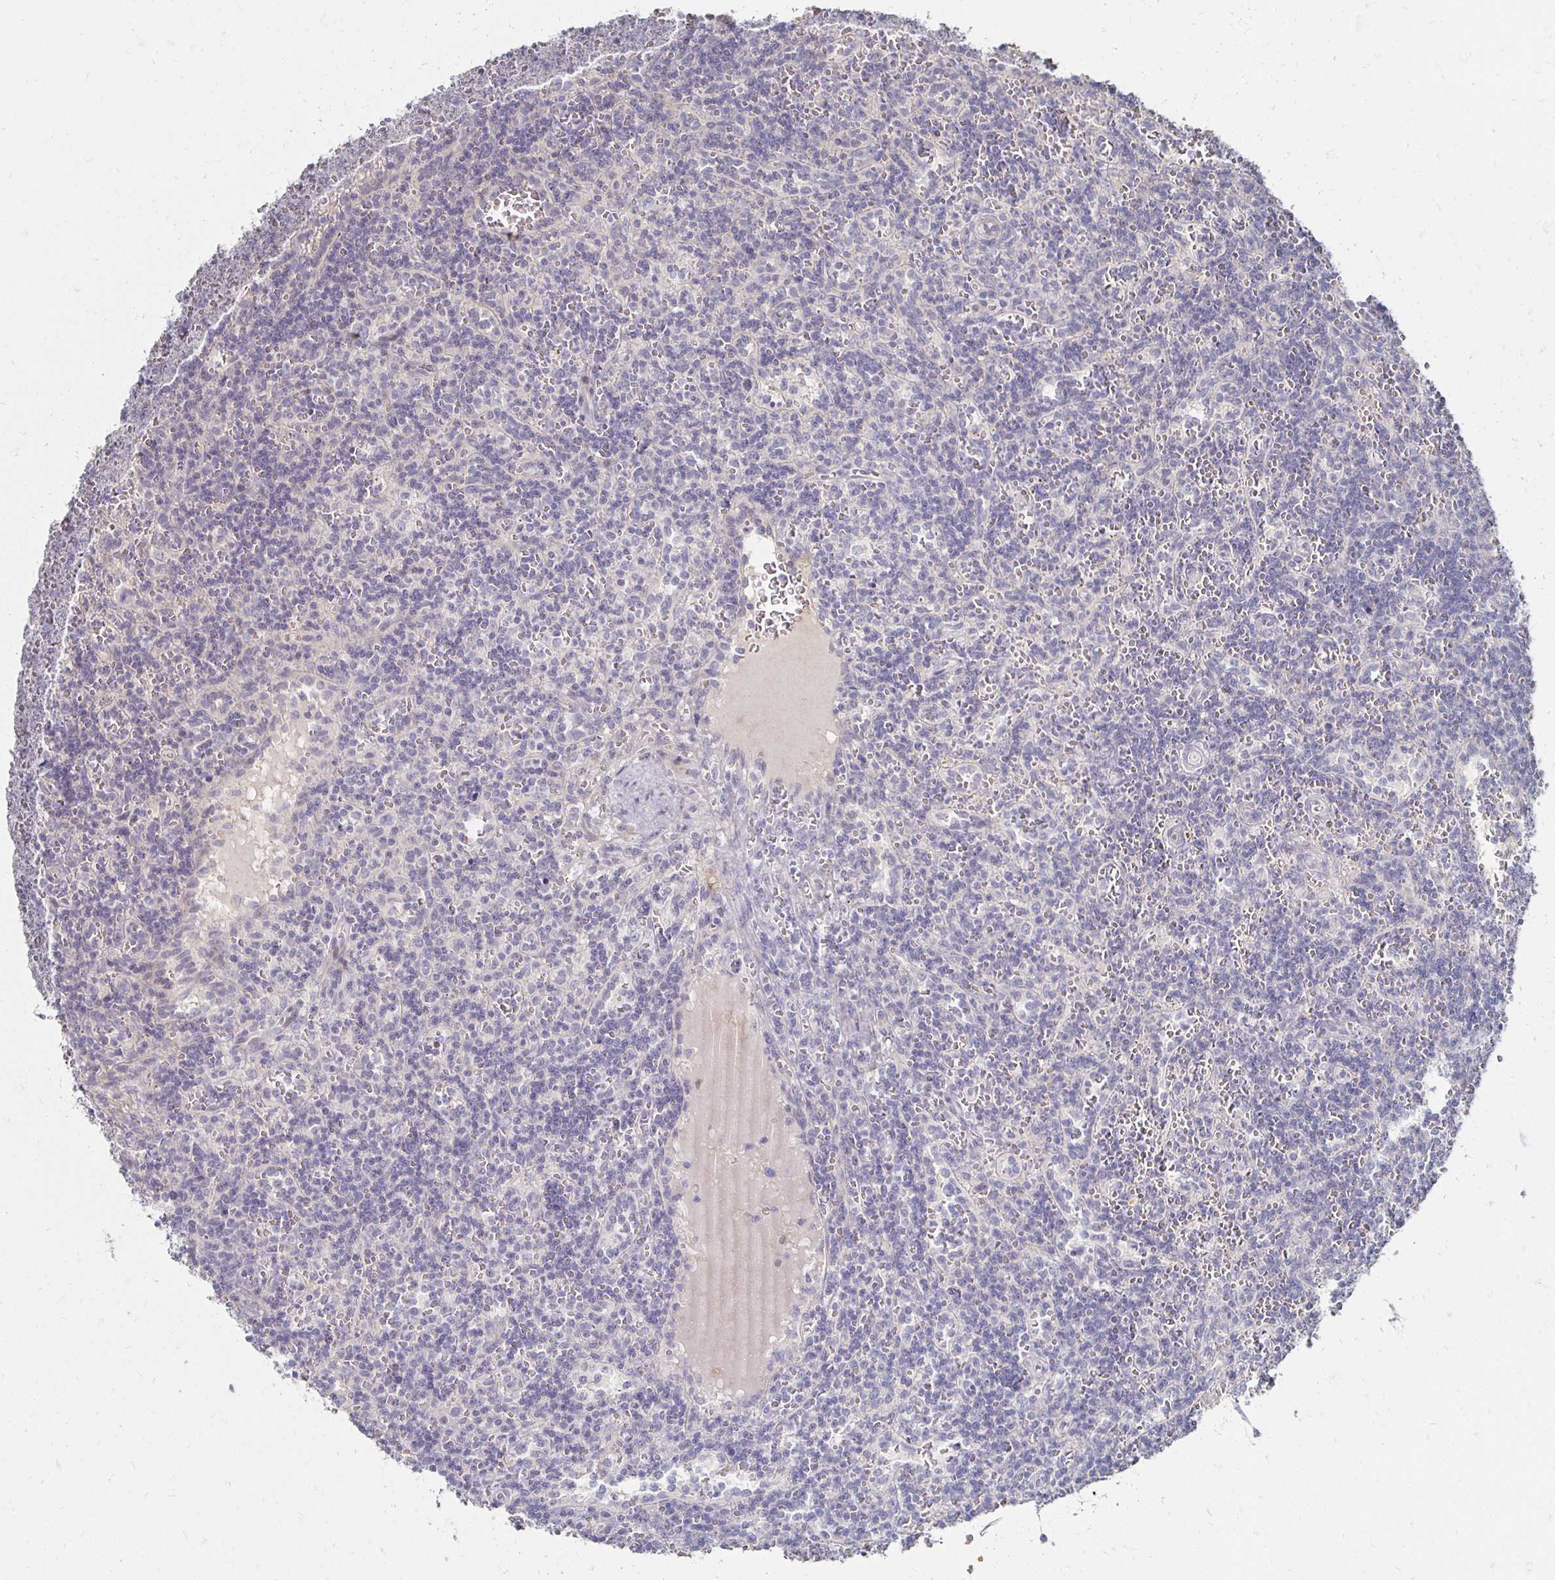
{"staining": {"intensity": "negative", "quantity": "none", "location": "none"}, "tissue": "lymphoma", "cell_type": "Tumor cells", "image_type": "cancer", "snomed": [{"axis": "morphology", "description": "Malignant lymphoma, non-Hodgkin's type, Low grade"}, {"axis": "topography", "description": "Spleen"}], "caption": "This is an immunohistochemistry (IHC) photomicrograph of lymphoma. There is no staining in tumor cells.", "gene": "ZNF727", "patient": {"sex": "male", "age": 73}}